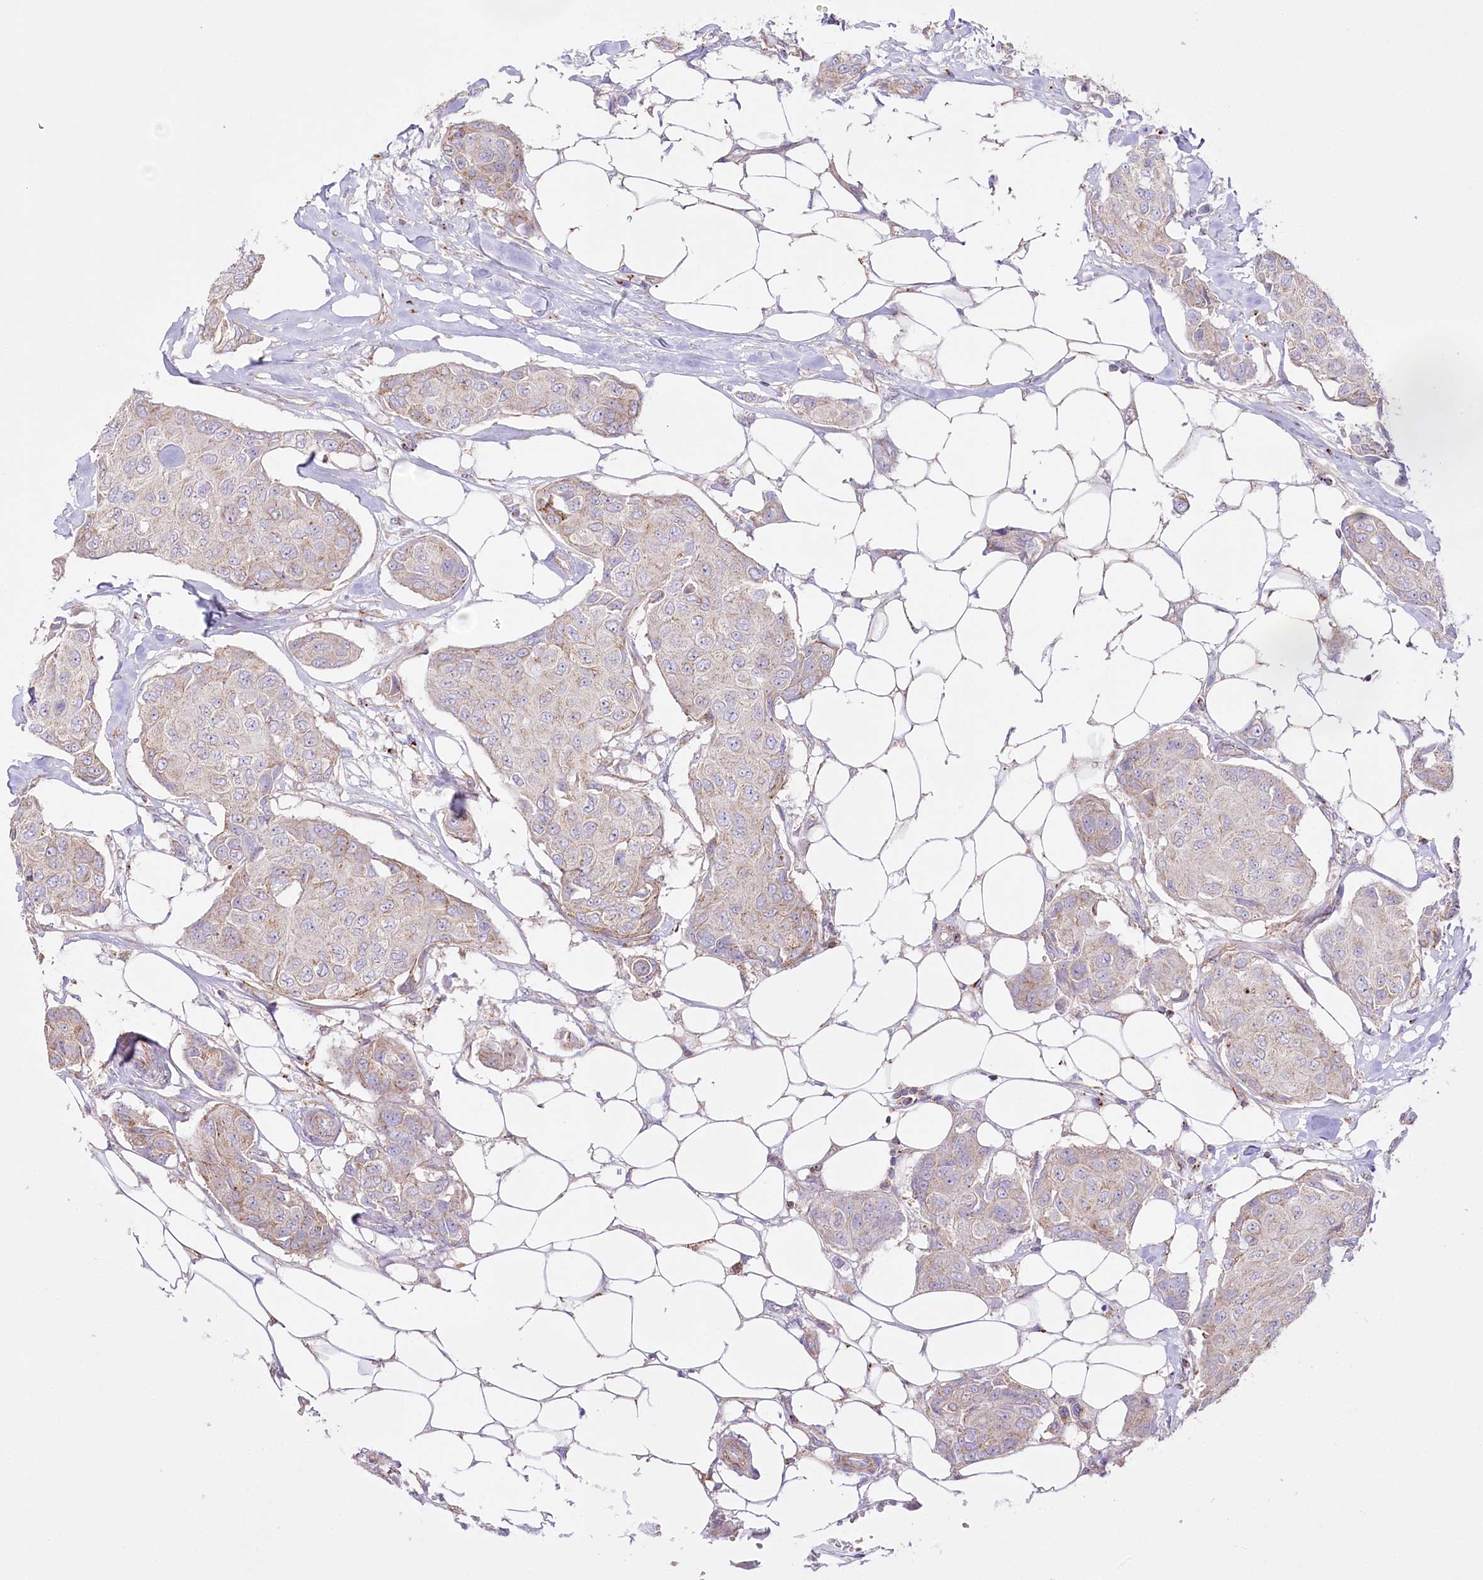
{"staining": {"intensity": "weak", "quantity": "<25%", "location": "cytoplasmic/membranous"}, "tissue": "breast cancer", "cell_type": "Tumor cells", "image_type": "cancer", "snomed": [{"axis": "morphology", "description": "Duct carcinoma"}, {"axis": "topography", "description": "Breast"}], "caption": "The micrograph reveals no significant expression in tumor cells of breast cancer (infiltrating ductal carcinoma). Brightfield microscopy of IHC stained with DAB (brown) and hematoxylin (blue), captured at high magnification.", "gene": "FAM216A", "patient": {"sex": "female", "age": 80}}